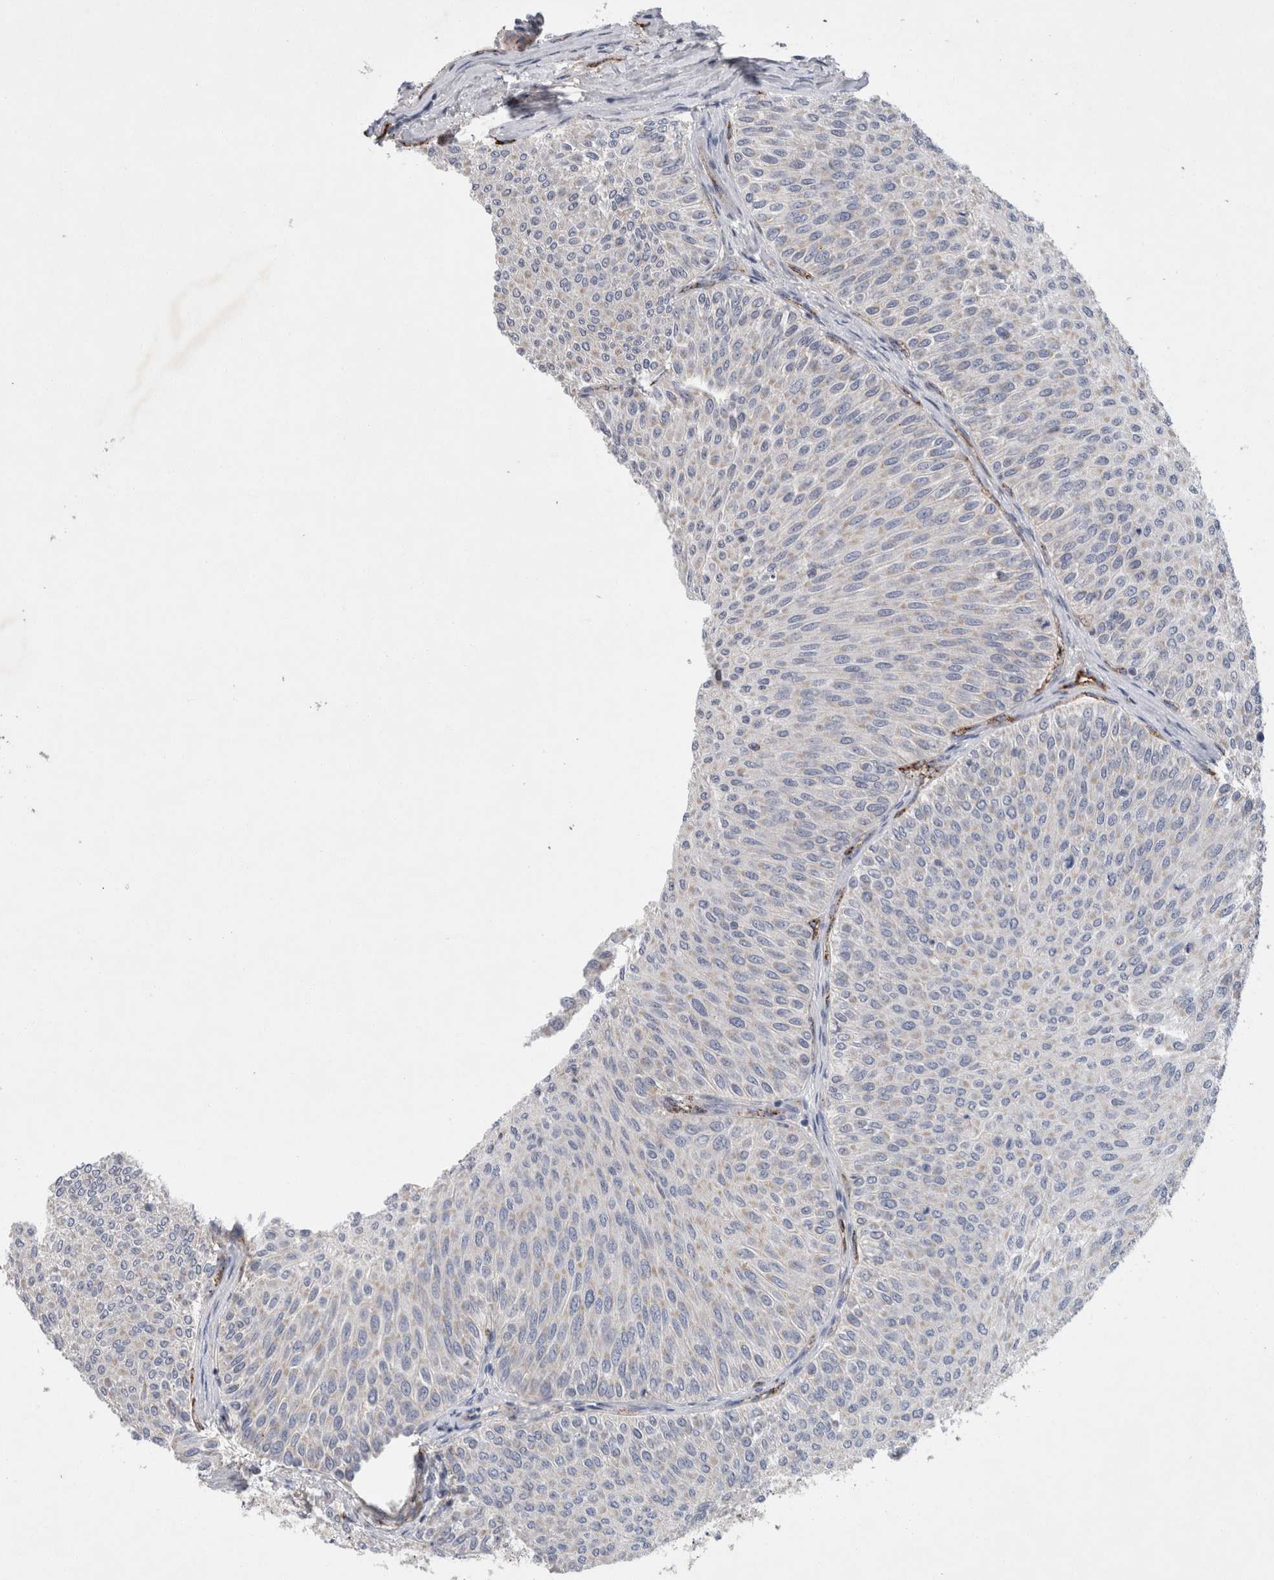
{"staining": {"intensity": "weak", "quantity": "<25%", "location": "cytoplasmic/membranous"}, "tissue": "urothelial cancer", "cell_type": "Tumor cells", "image_type": "cancer", "snomed": [{"axis": "morphology", "description": "Urothelial carcinoma, Low grade"}, {"axis": "topography", "description": "Urinary bladder"}], "caption": "A high-resolution image shows immunohistochemistry staining of urothelial cancer, which demonstrates no significant expression in tumor cells. Nuclei are stained in blue.", "gene": "IARS2", "patient": {"sex": "male", "age": 78}}